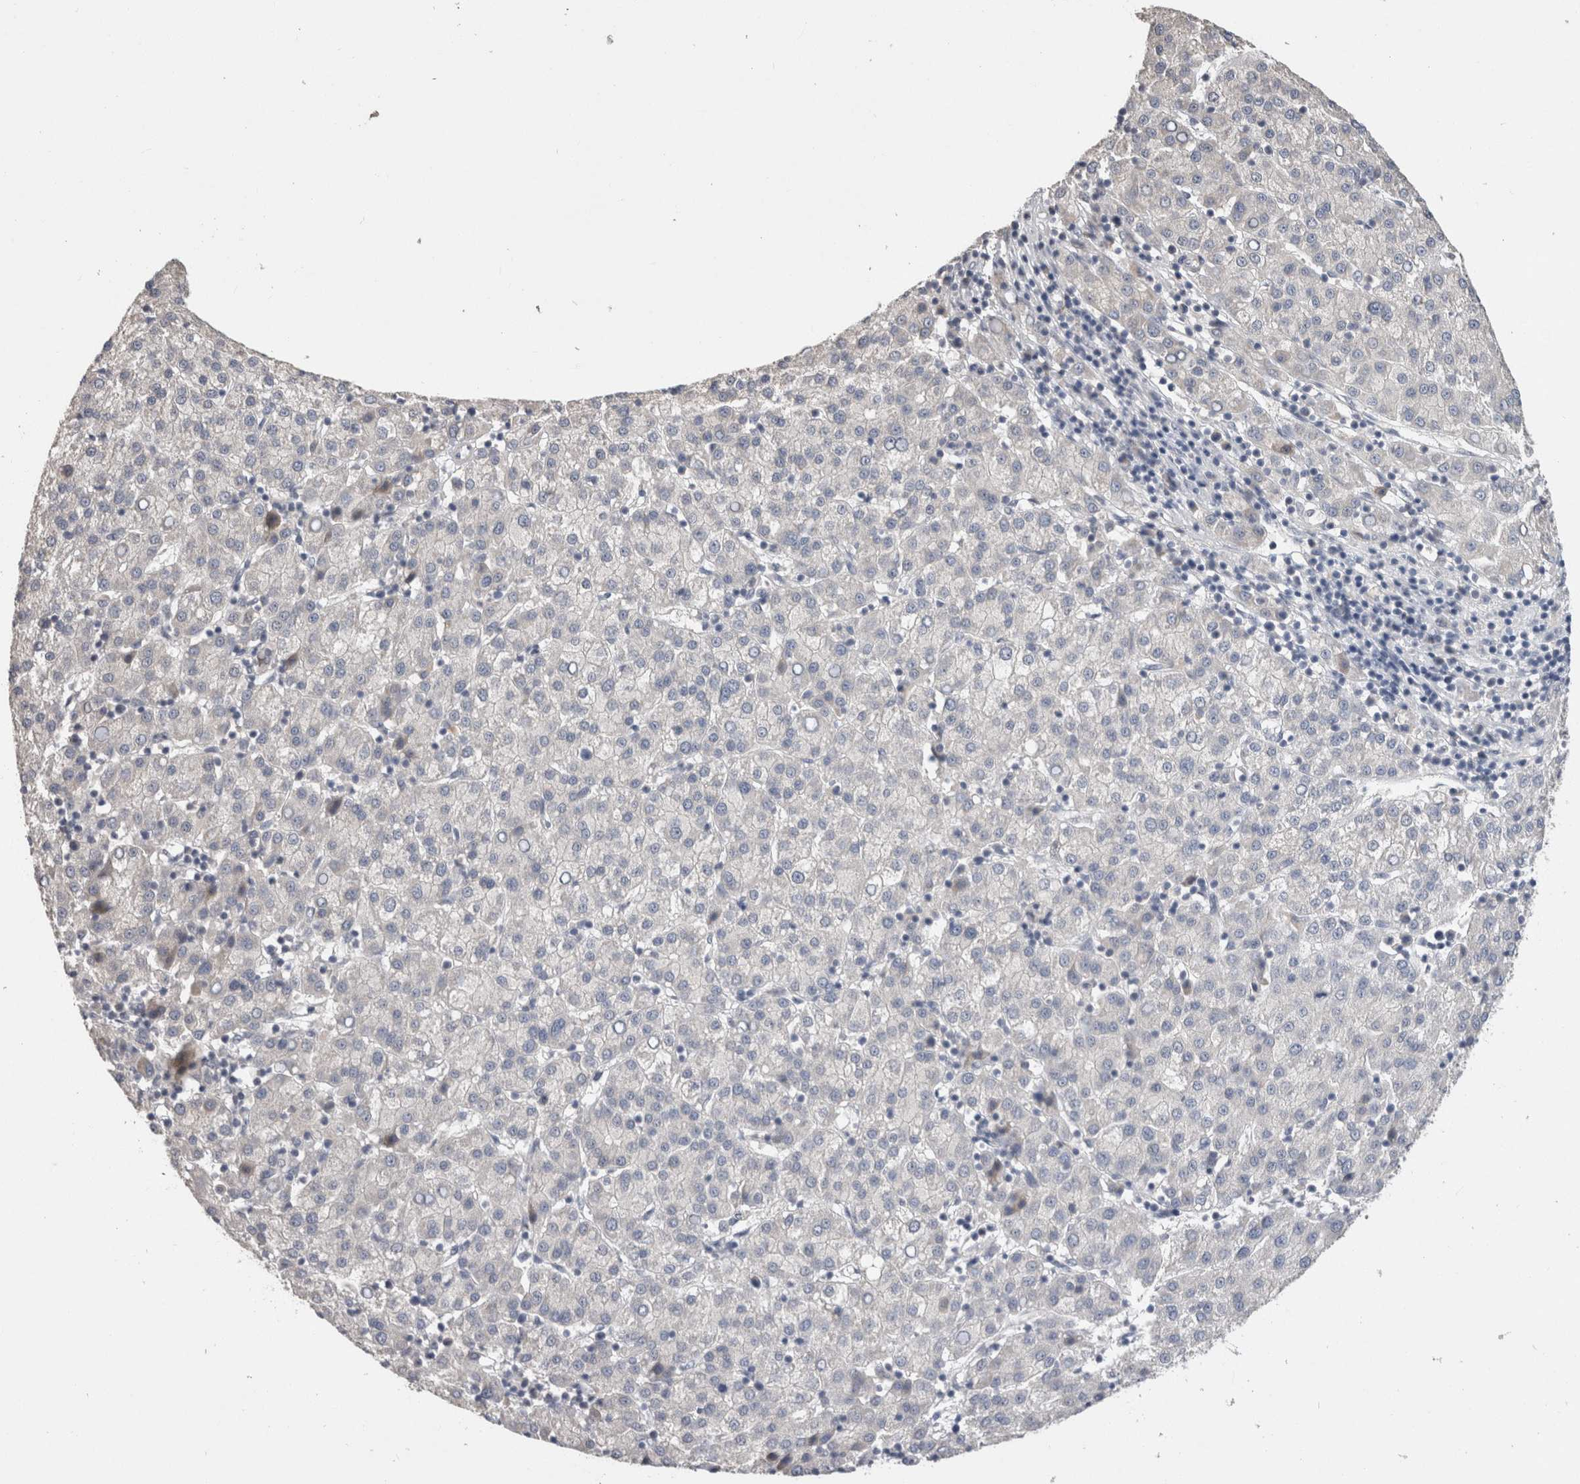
{"staining": {"intensity": "negative", "quantity": "none", "location": "none"}, "tissue": "liver cancer", "cell_type": "Tumor cells", "image_type": "cancer", "snomed": [{"axis": "morphology", "description": "Carcinoma, Hepatocellular, NOS"}, {"axis": "topography", "description": "Liver"}], "caption": "Immunohistochemistry (IHC) photomicrograph of neoplastic tissue: liver cancer stained with DAB (3,3'-diaminobenzidine) reveals no significant protein positivity in tumor cells.", "gene": "CRYBG1", "patient": {"sex": "female", "age": 58}}